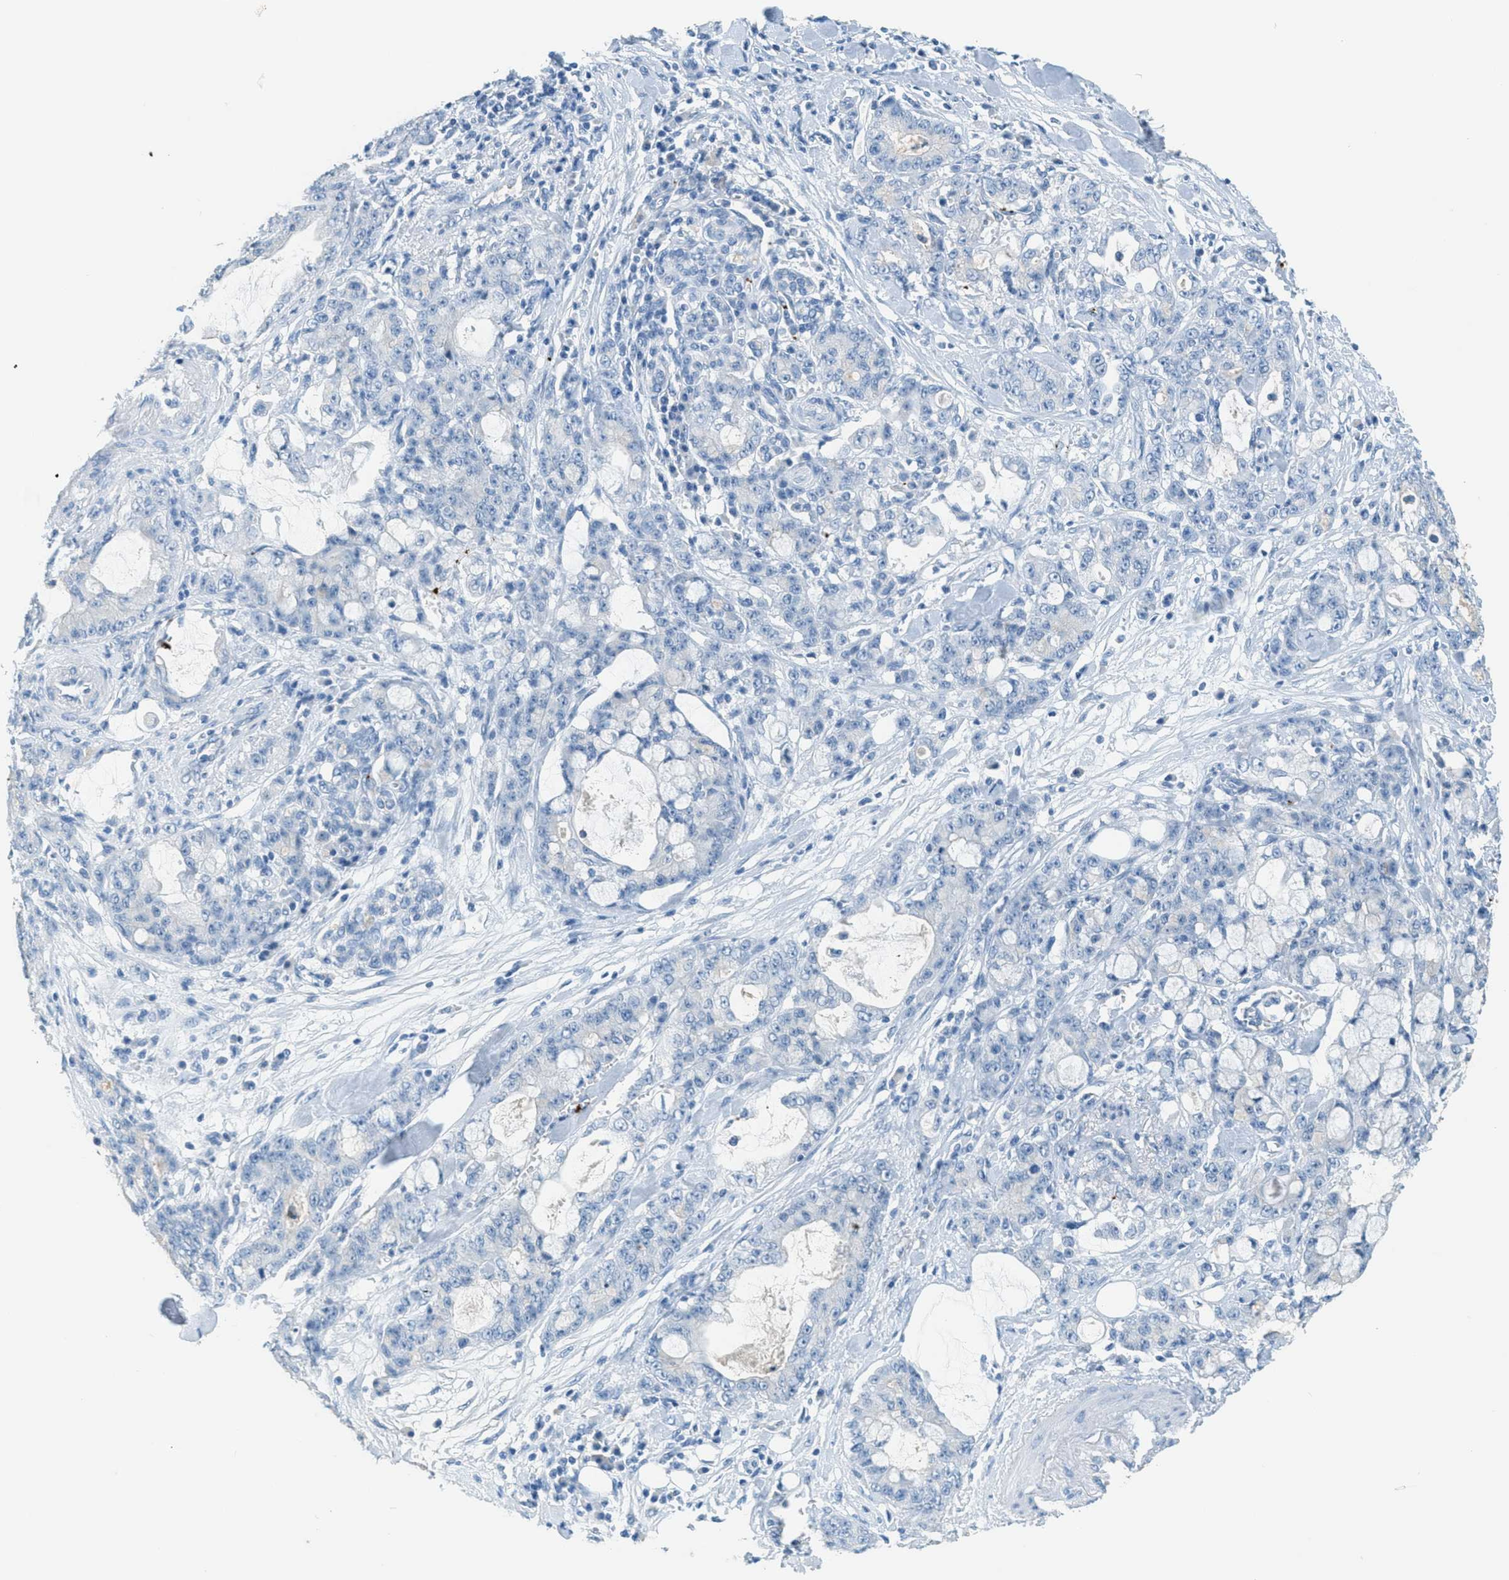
{"staining": {"intensity": "negative", "quantity": "none", "location": "none"}, "tissue": "pancreatic cancer", "cell_type": "Tumor cells", "image_type": "cancer", "snomed": [{"axis": "morphology", "description": "Adenocarcinoma, NOS"}, {"axis": "topography", "description": "Pancreas"}], "caption": "This is a micrograph of IHC staining of pancreatic cancer, which shows no staining in tumor cells.", "gene": "PPBP", "patient": {"sex": "female", "age": 73}}